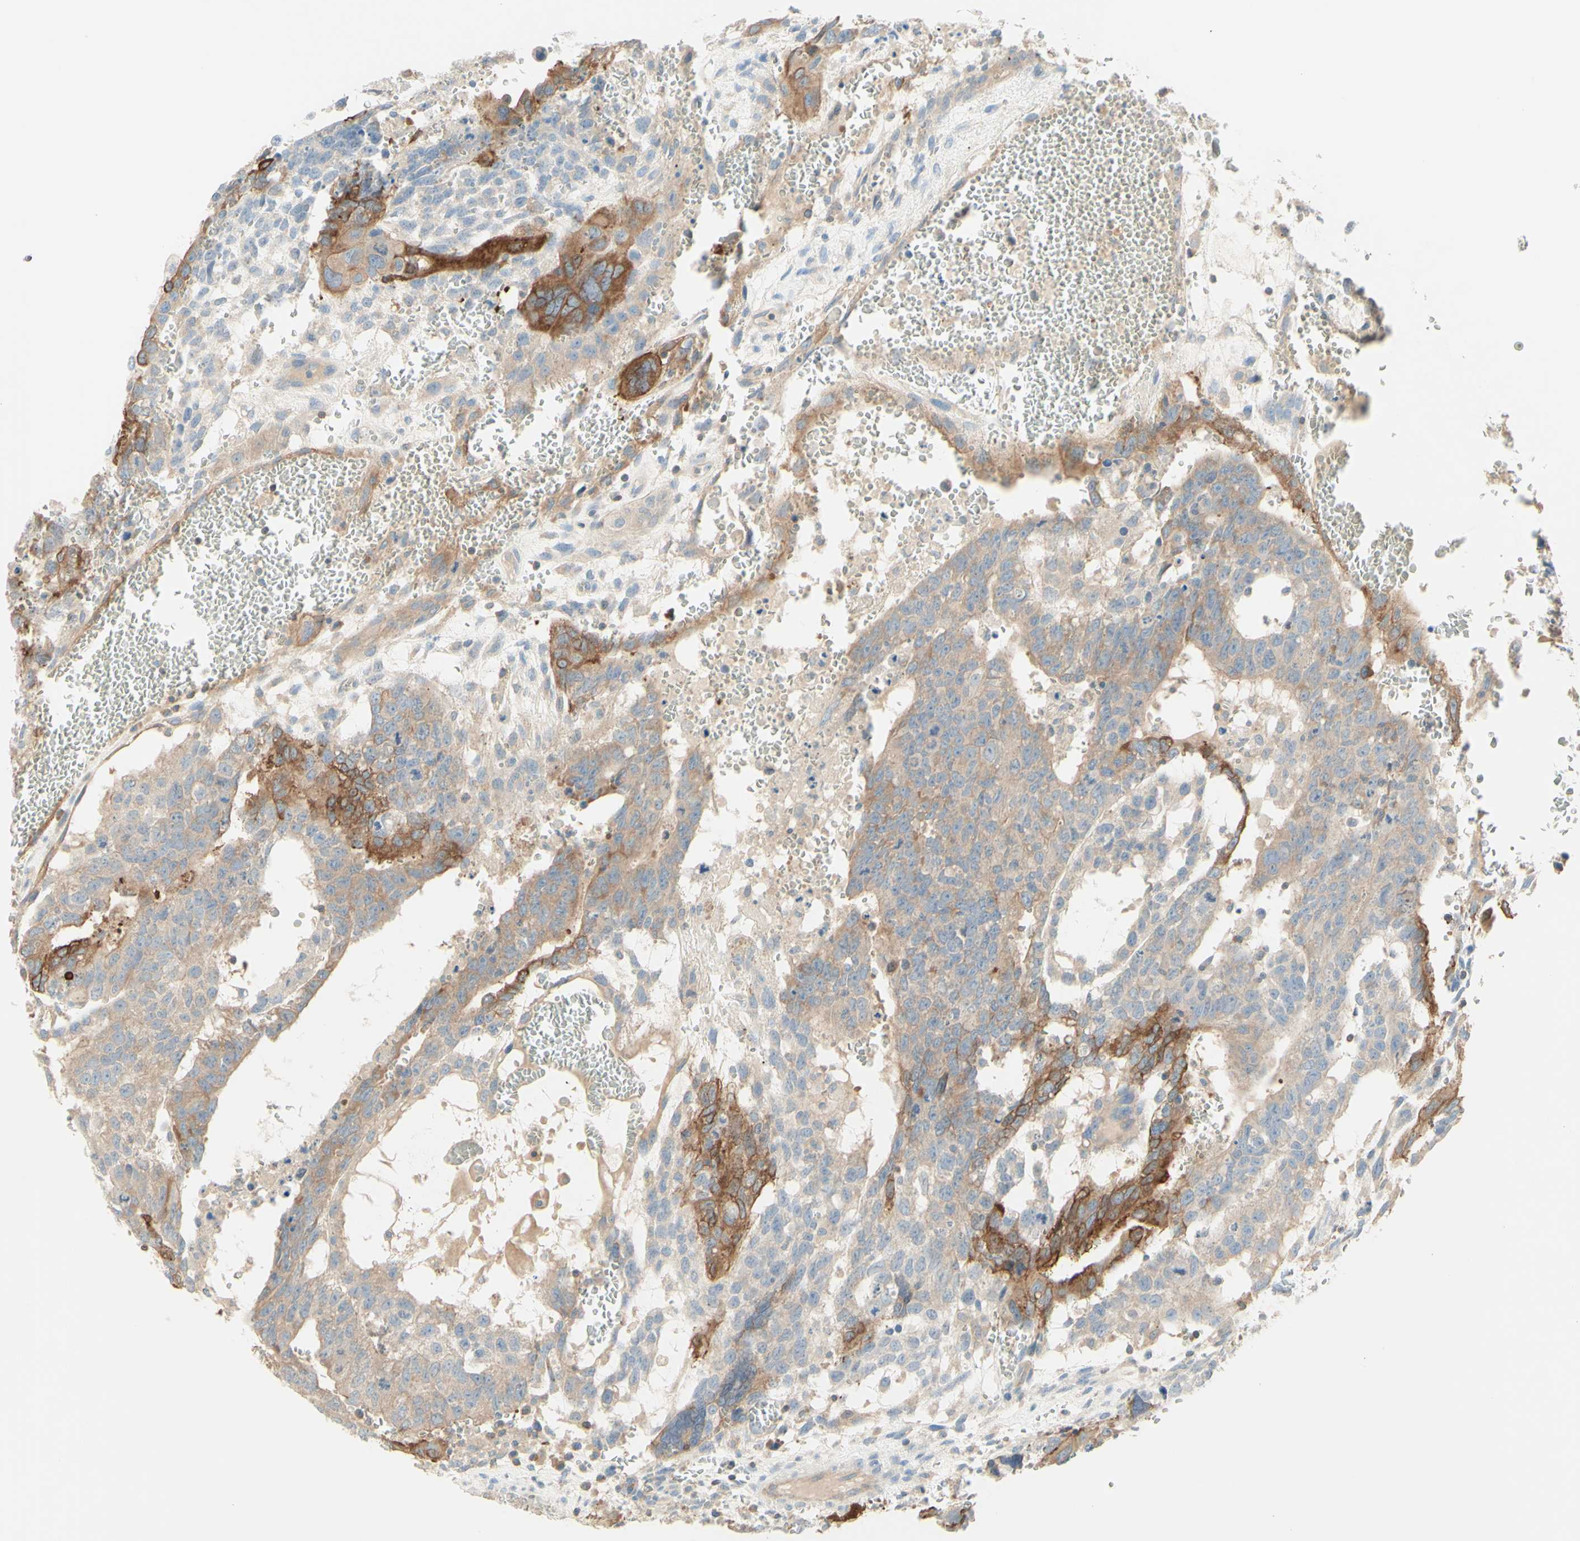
{"staining": {"intensity": "strong", "quantity": "25%-75%", "location": "cytoplasmic/membranous"}, "tissue": "testis cancer", "cell_type": "Tumor cells", "image_type": "cancer", "snomed": [{"axis": "morphology", "description": "Seminoma, NOS"}, {"axis": "morphology", "description": "Carcinoma, Embryonal, NOS"}, {"axis": "topography", "description": "Testis"}], "caption": "Testis cancer (embryonal carcinoma) was stained to show a protein in brown. There is high levels of strong cytoplasmic/membranous expression in about 25%-75% of tumor cells. (DAB (3,3'-diaminobenzidine) IHC with brightfield microscopy, high magnification).", "gene": "MTM1", "patient": {"sex": "male", "age": 52}}